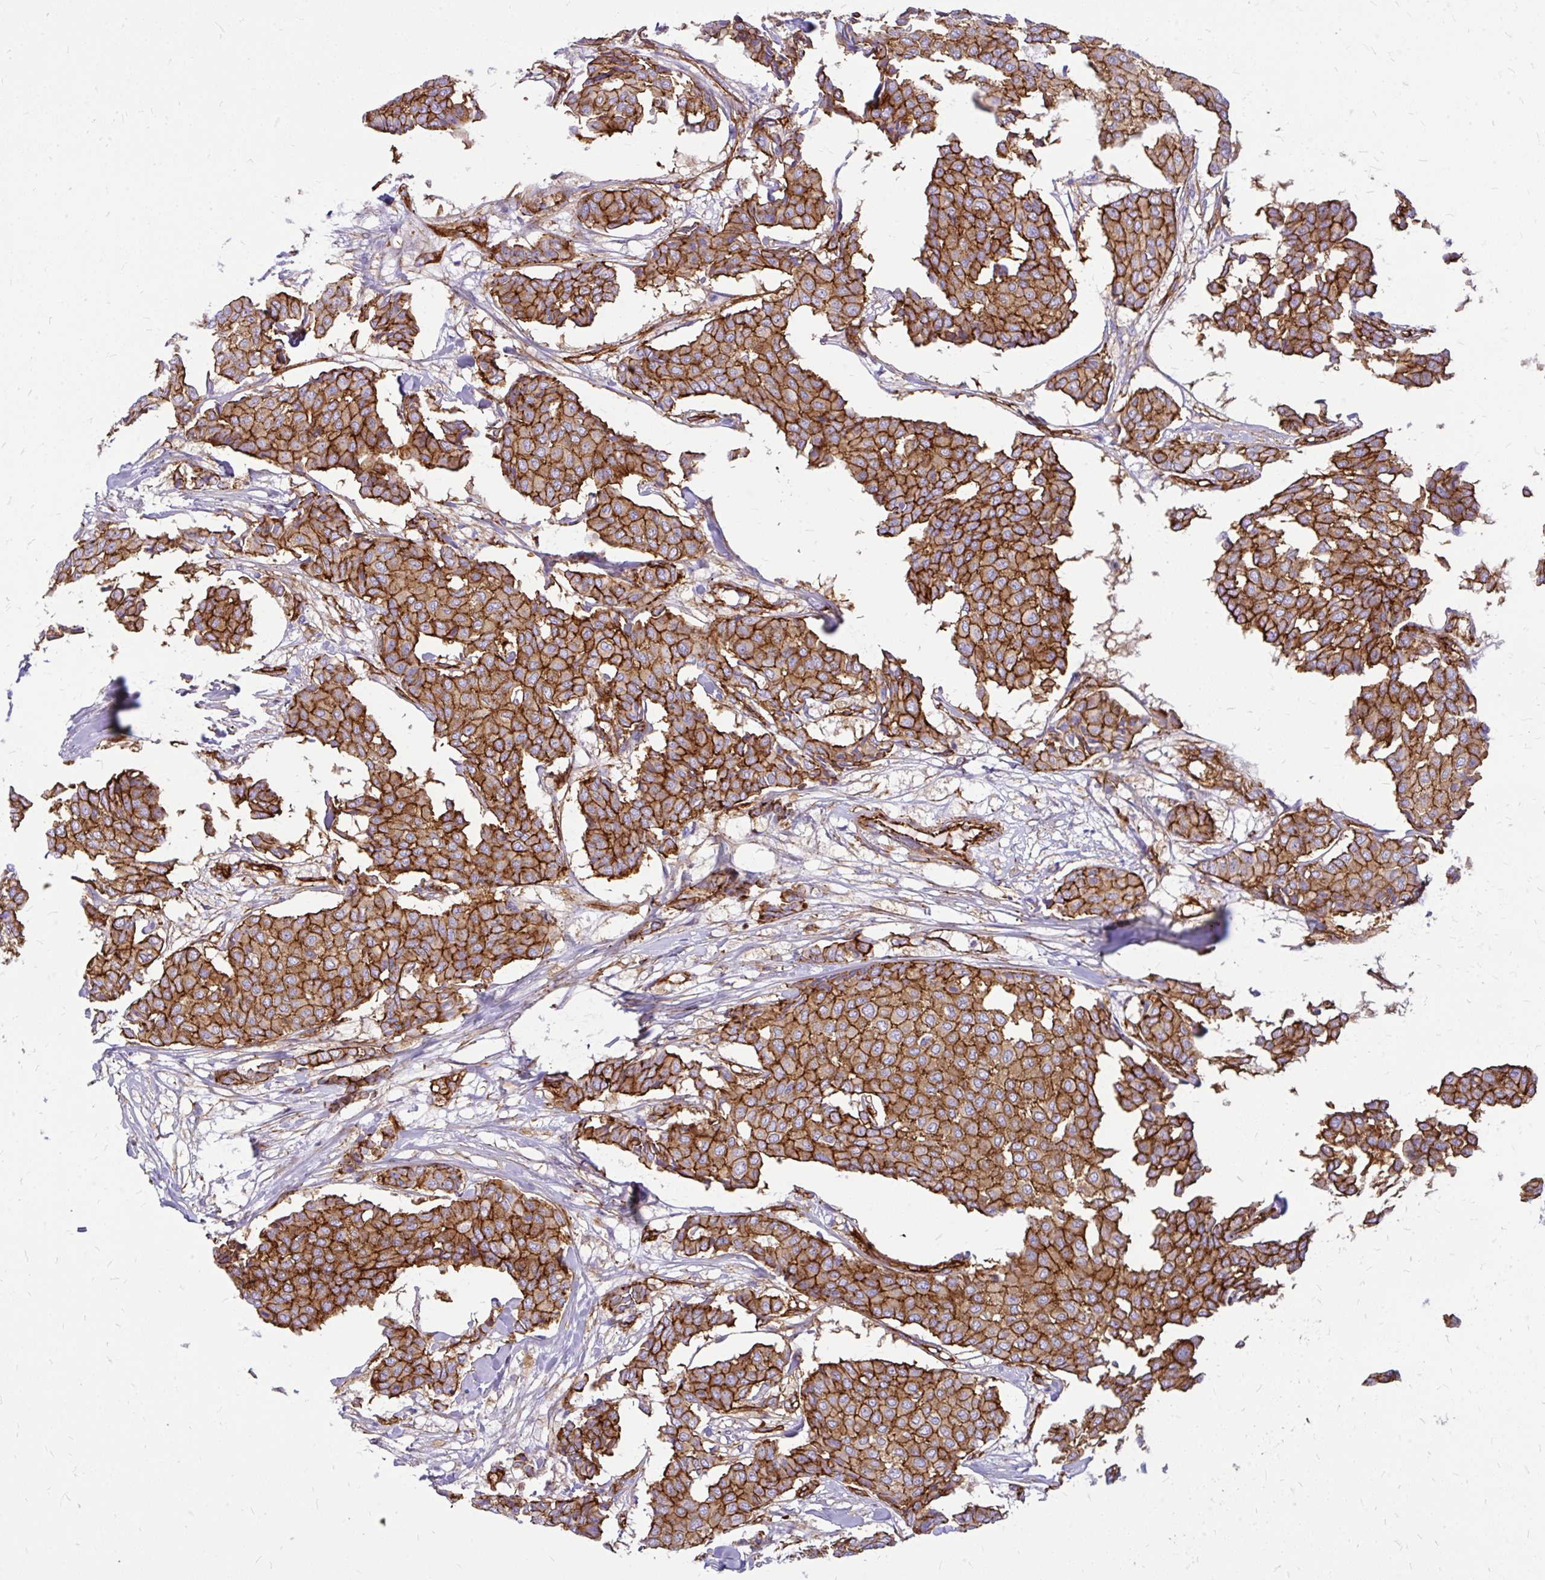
{"staining": {"intensity": "strong", "quantity": ">75%", "location": "cytoplasmic/membranous"}, "tissue": "breast cancer", "cell_type": "Tumor cells", "image_type": "cancer", "snomed": [{"axis": "morphology", "description": "Duct carcinoma"}, {"axis": "topography", "description": "Breast"}], "caption": "DAB immunohistochemical staining of human breast invasive ductal carcinoma displays strong cytoplasmic/membranous protein positivity in approximately >75% of tumor cells.", "gene": "MAP1LC3B", "patient": {"sex": "female", "age": 75}}